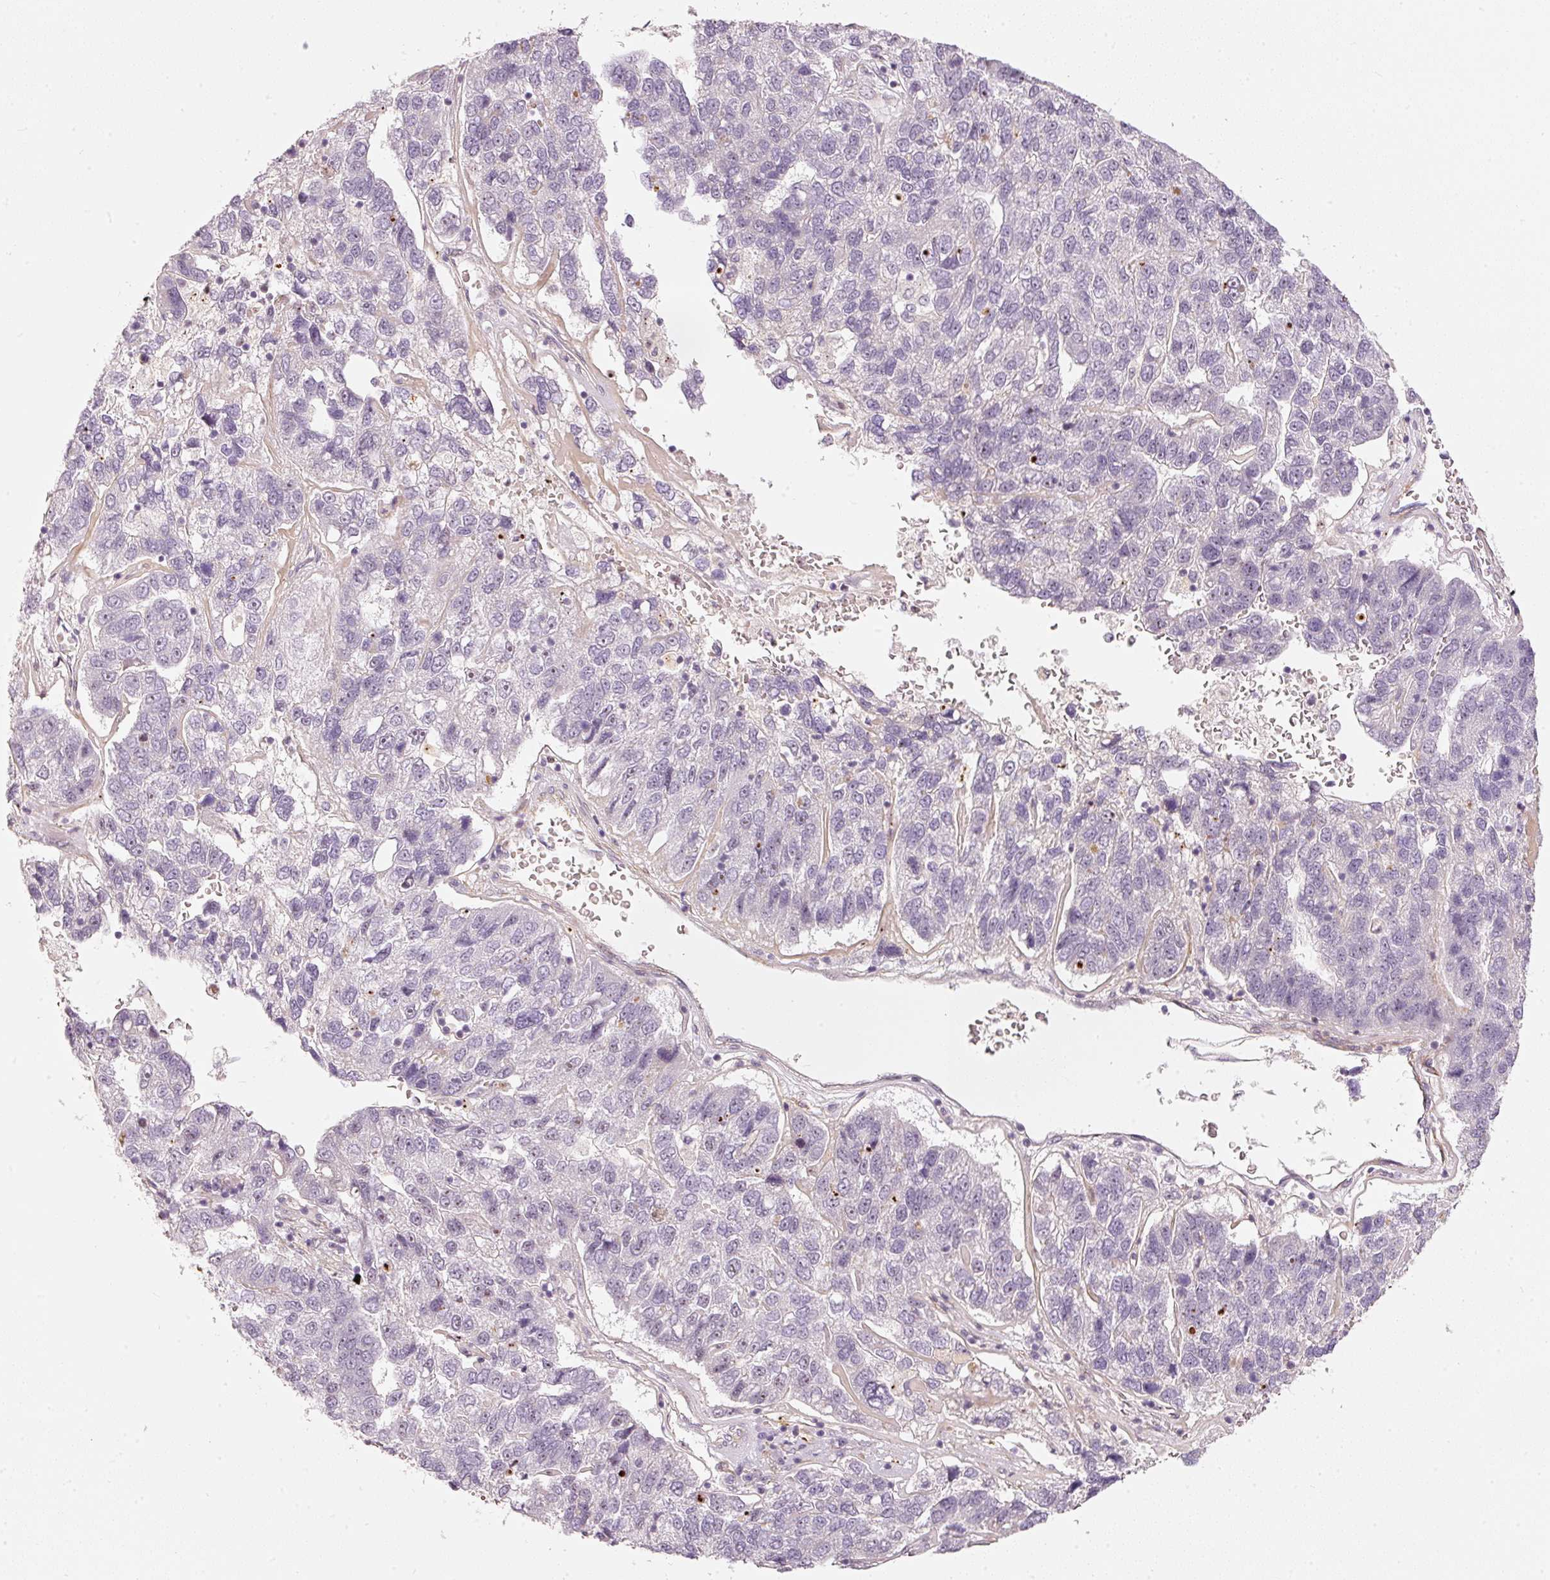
{"staining": {"intensity": "negative", "quantity": "none", "location": "none"}, "tissue": "pancreatic cancer", "cell_type": "Tumor cells", "image_type": "cancer", "snomed": [{"axis": "morphology", "description": "Adenocarcinoma, NOS"}, {"axis": "topography", "description": "Pancreas"}], "caption": "This is an immunohistochemistry (IHC) photomicrograph of human pancreatic cancer (adenocarcinoma). There is no positivity in tumor cells.", "gene": "MXRA8", "patient": {"sex": "female", "age": 61}}